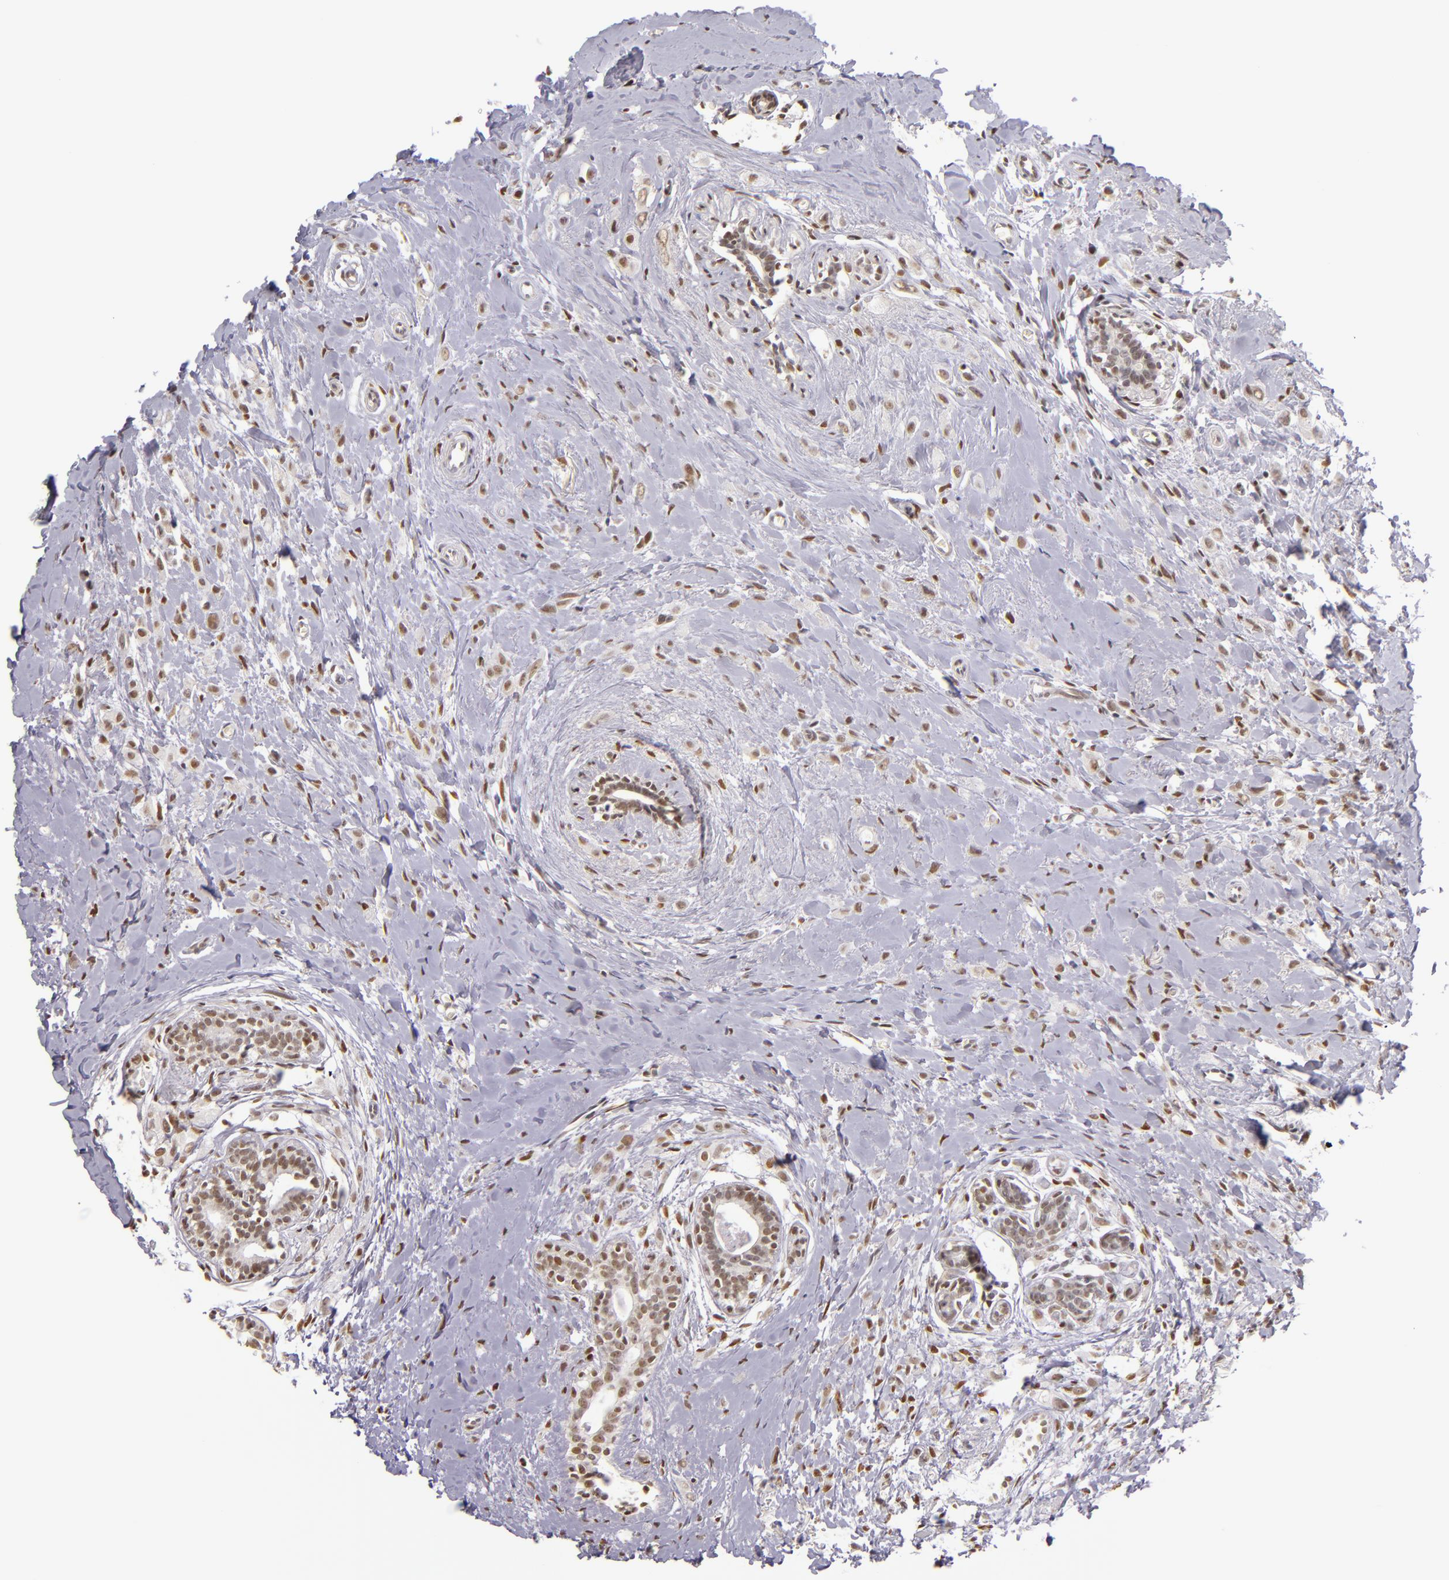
{"staining": {"intensity": "weak", "quantity": "25%-75%", "location": "nuclear"}, "tissue": "breast cancer", "cell_type": "Tumor cells", "image_type": "cancer", "snomed": [{"axis": "morphology", "description": "Lobular carcinoma"}, {"axis": "topography", "description": "Breast"}], "caption": "Protein analysis of breast lobular carcinoma tissue reveals weak nuclear staining in approximately 25%-75% of tumor cells.", "gene": "NCOR2", "patient": {"sex": "female", "age": 57}}